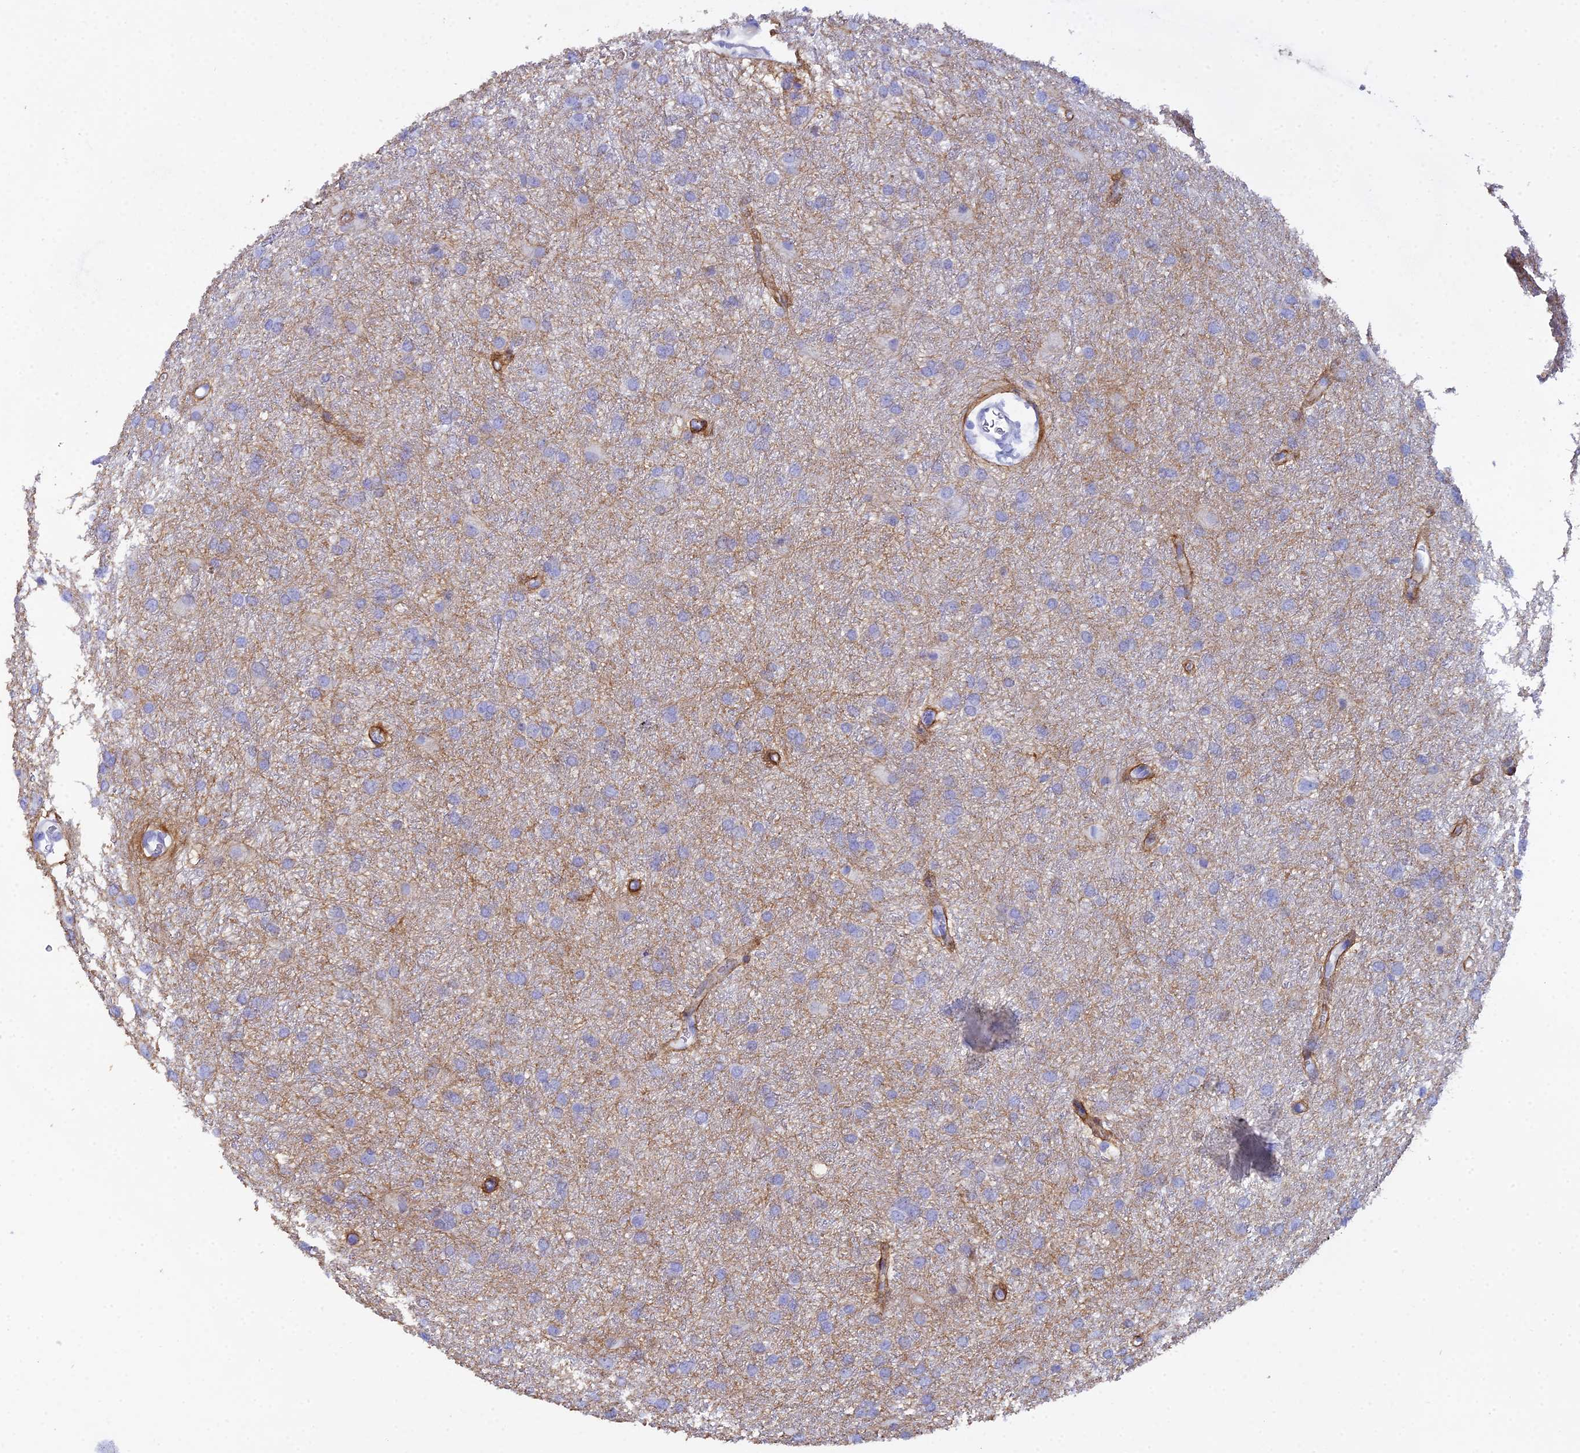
{"staining": {"intensity": "negative", "quantity": "none", "location": "none"}, "tissue": "glioma", "cell_type": "Tumor cells", "image_type": "cancer", "snomed": [{"axis": "morphology", "description": "Glioma, malignant, High grade"}, {"axis": "topography", "description": "Brain"}], "caption": "Human glioma stained for a protein using IHC shows no expression in tumor cells.", "gene": "REG1A", "patient": {"sex": "female", "age": 50}}